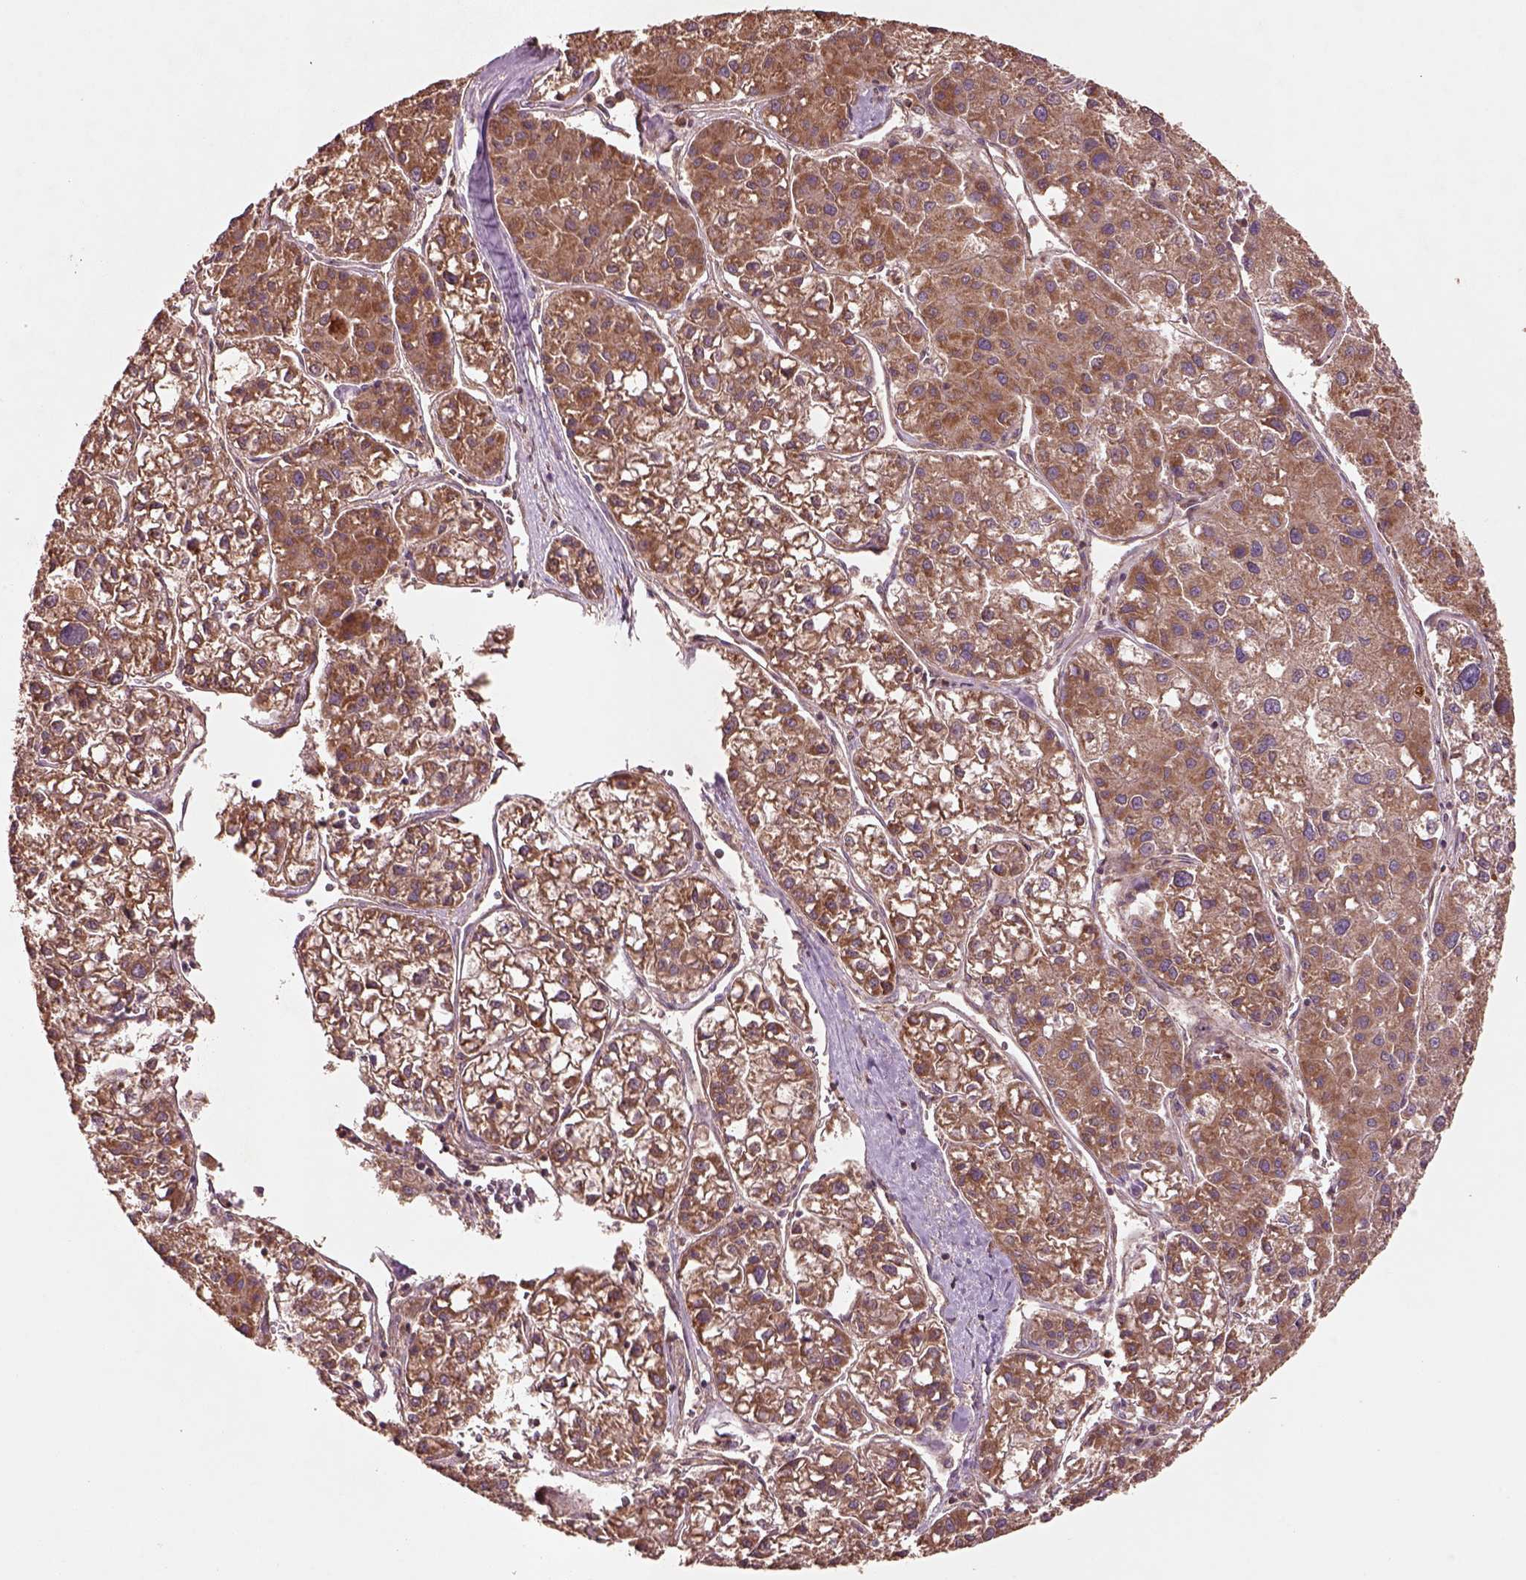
{"staining": {"intensity": "strong", "quantity": ">75%", "location": "cytoplasmic/membranous"}, "tissue": "liver cancer", "cell_type": "Tumor cells", "image_type": "cancer", "snomed": [{"axis": "morphology", "description": "Carcinoma, Hepatocellular, NOS"}, {"axis": "topography", "description": "Liver"}], "caption": "Liver hepatocellular carcinoma tissue reveals strong cytoplasmic/membranous staining in approximately >75% of tumor cells", "gene": "TRADD", "patient": {"sex": "male", "age": 73}}